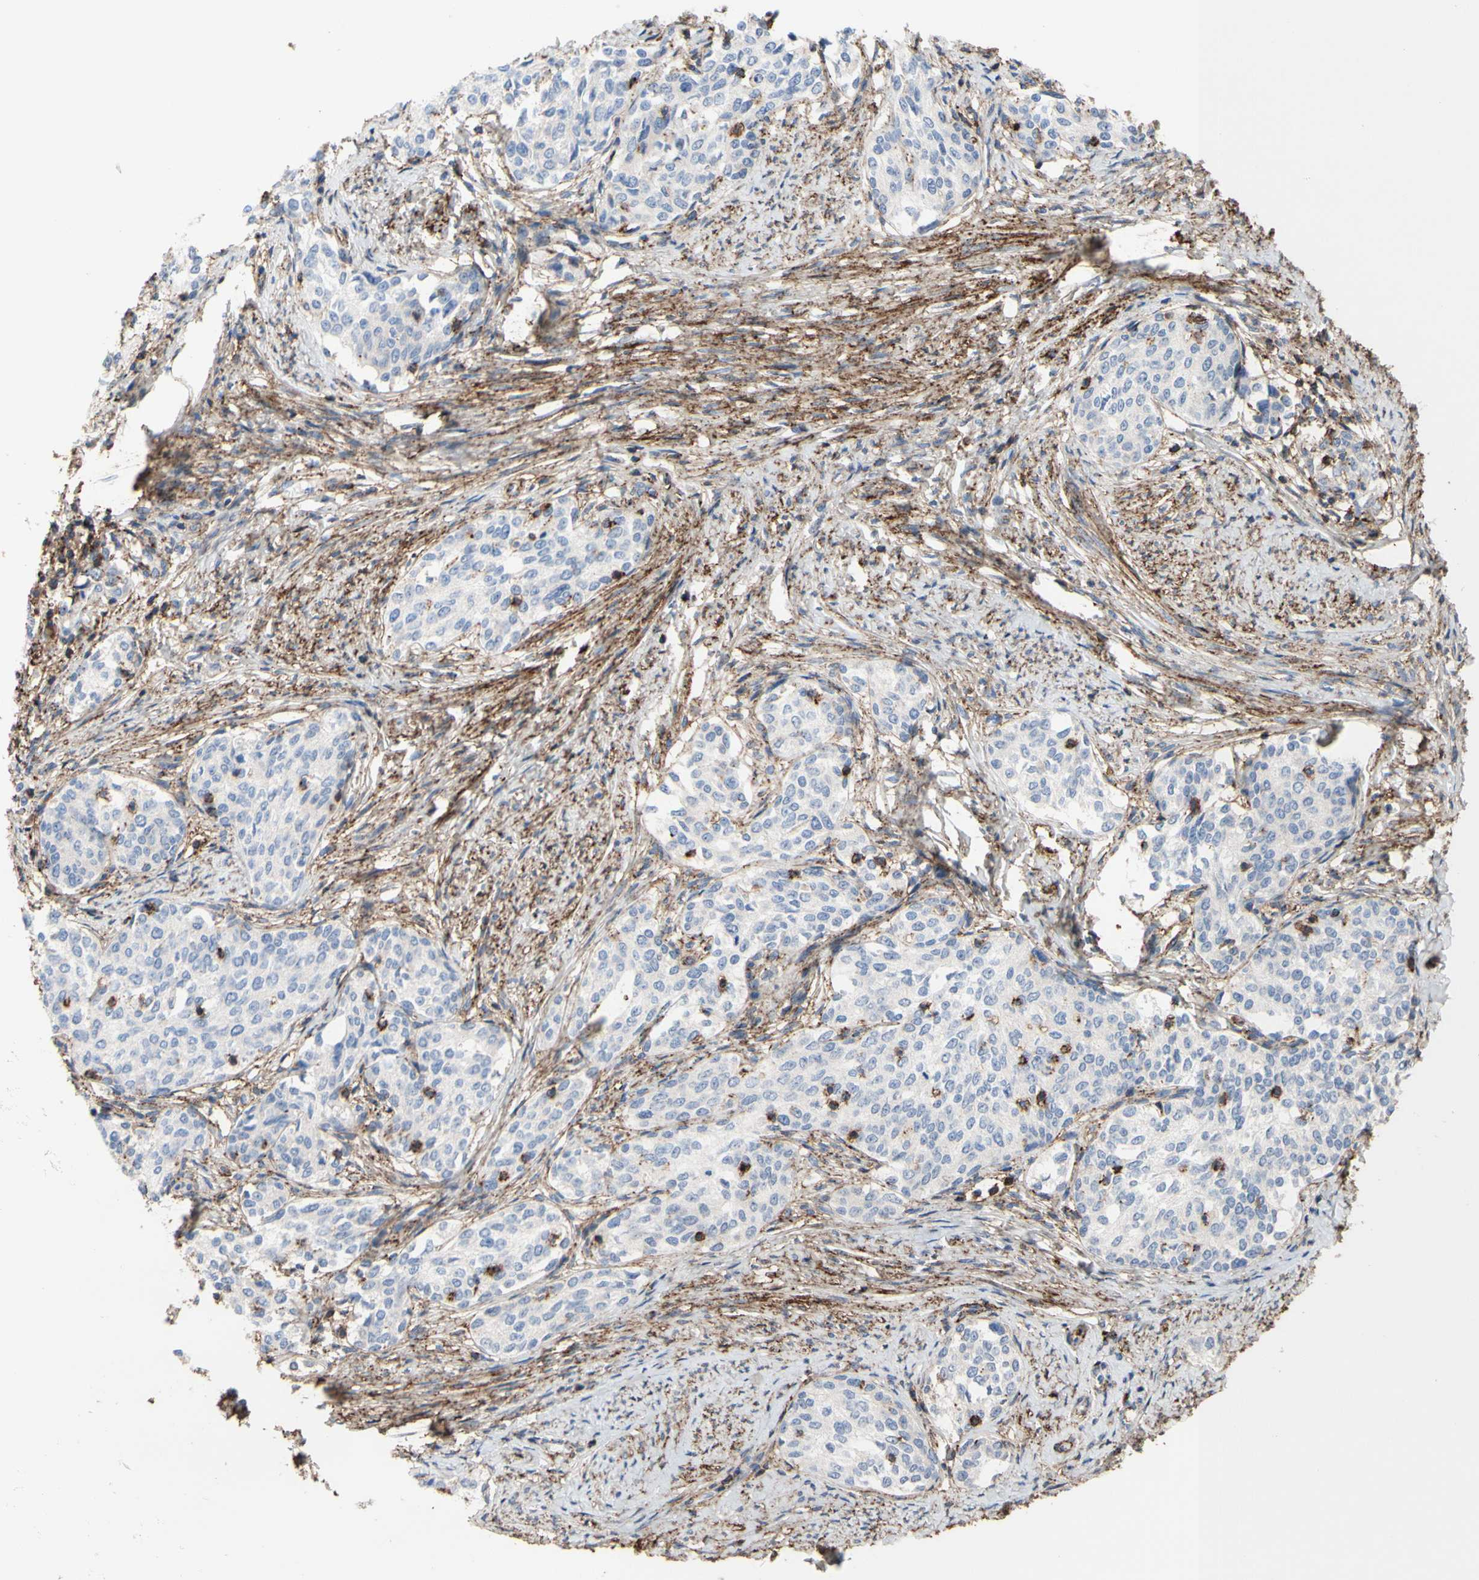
{"staining": {"intensity": "negative", "quantity": "none", "location": "none"}, "tissue": "cervical cancer", "cell_type": "Tumor cells", "image_type": "cancer", "snomed": [{"axis": "morphology", "description": "Squamous cell carcinoma, NOS"}, {"axis": "morphology", "description": "Adenocarcinoma, NOS"}, {"axis": "topography", "description": "Cervix"}], "caption": "Protein analysis of cervical cancer reveals no significant staining in tumor cells.", "gene": "ANXA6", "patient": {"sex": "female", "age": 52}}